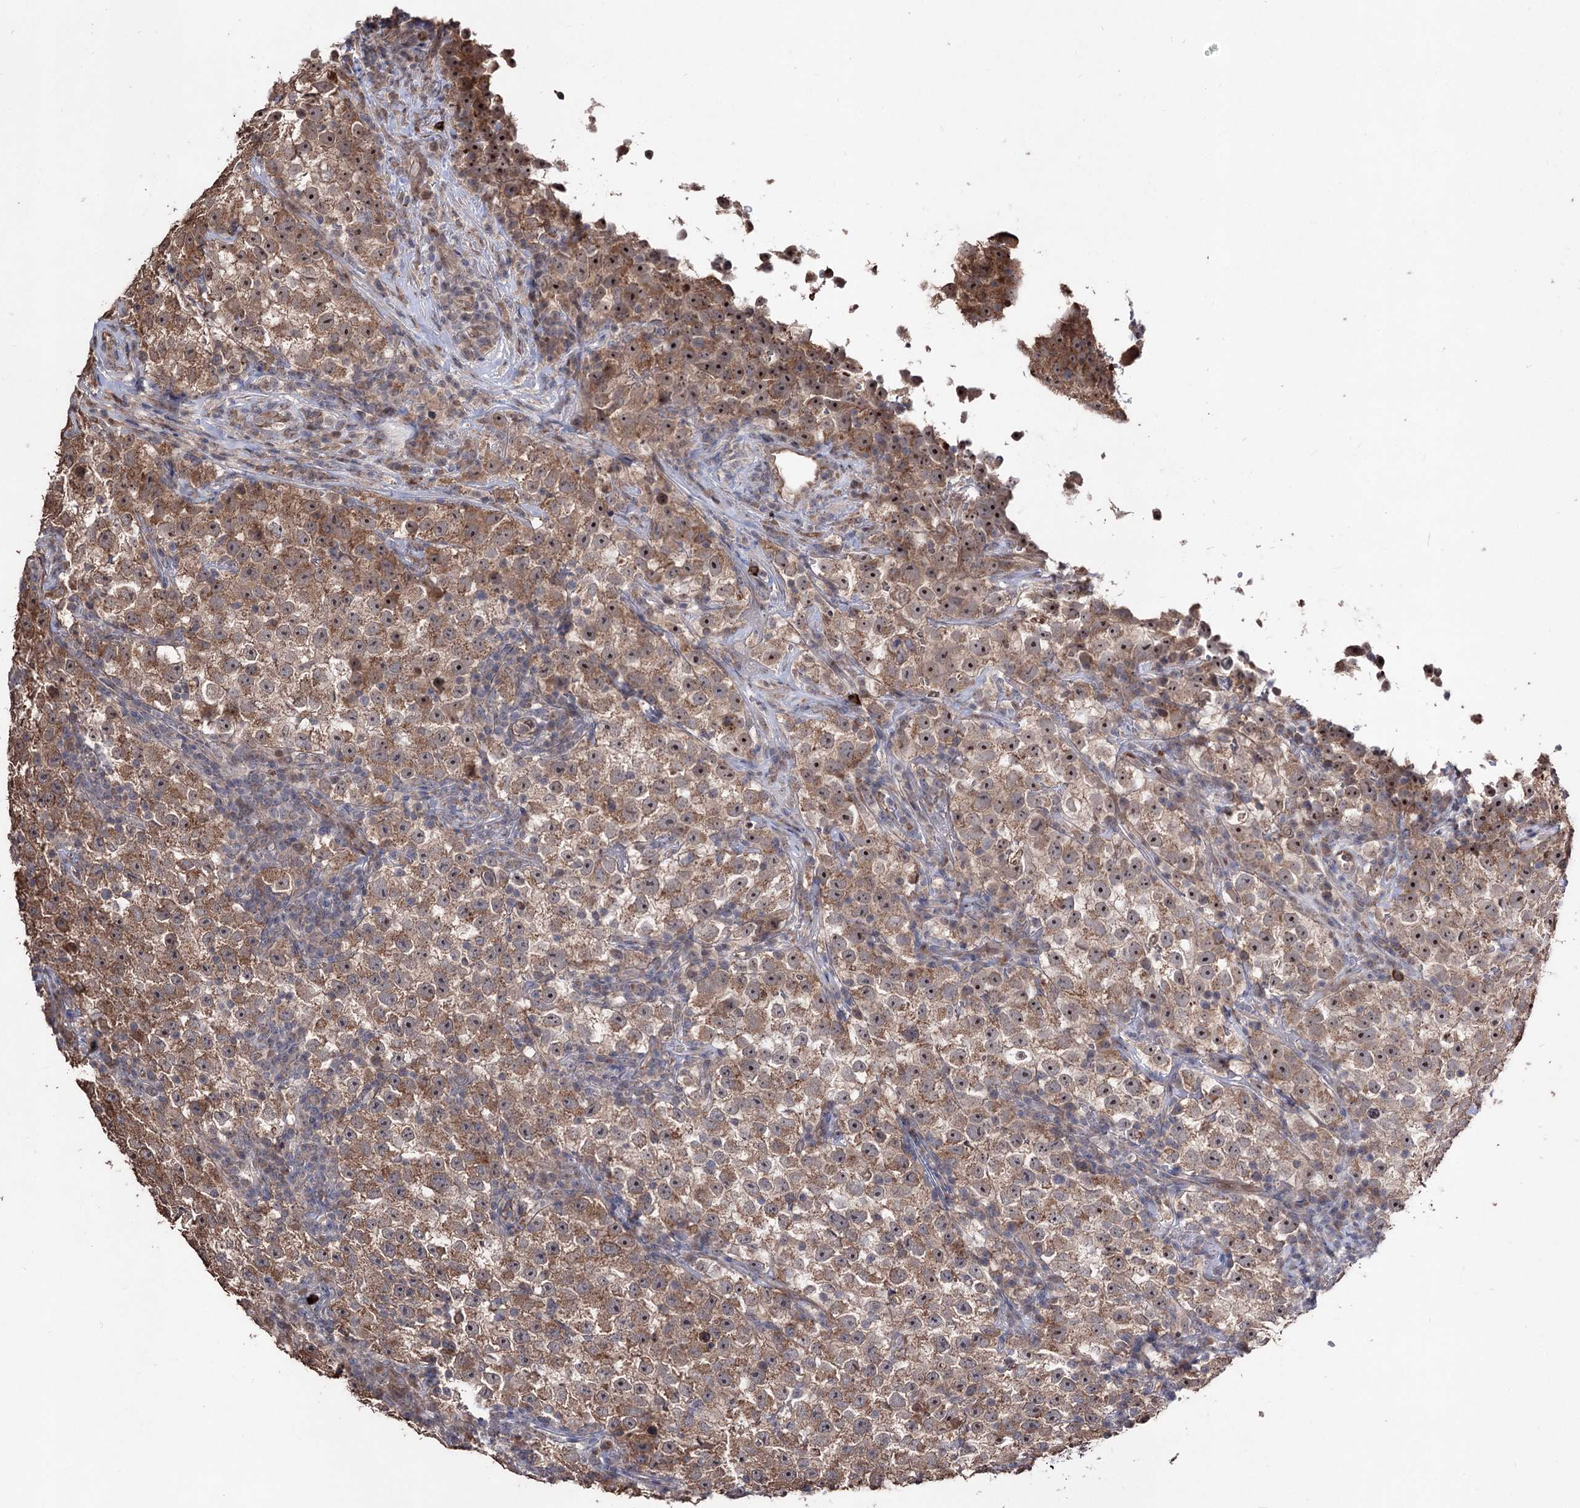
{"staining": {"intensity": "moderate", "quantity": ">75%", "location": "cytoplasmic/membranous,nuclear"}, "tissue": "testis cancer", "cell_type": "Tumor cells", "image_type": "cancer", "snomed": [{"axis": "morphology", "description": "Seminoma, NOS"}, {"axis": "topography", "description": "Testis"}], "caption": "A brown stain highlights moderate cytoplasmic/membranous and nuclear staining of a protein in testis seminoma tumor cells.", "gene": "CPNE8", "patient": {"sex": "male", "age": 22}}